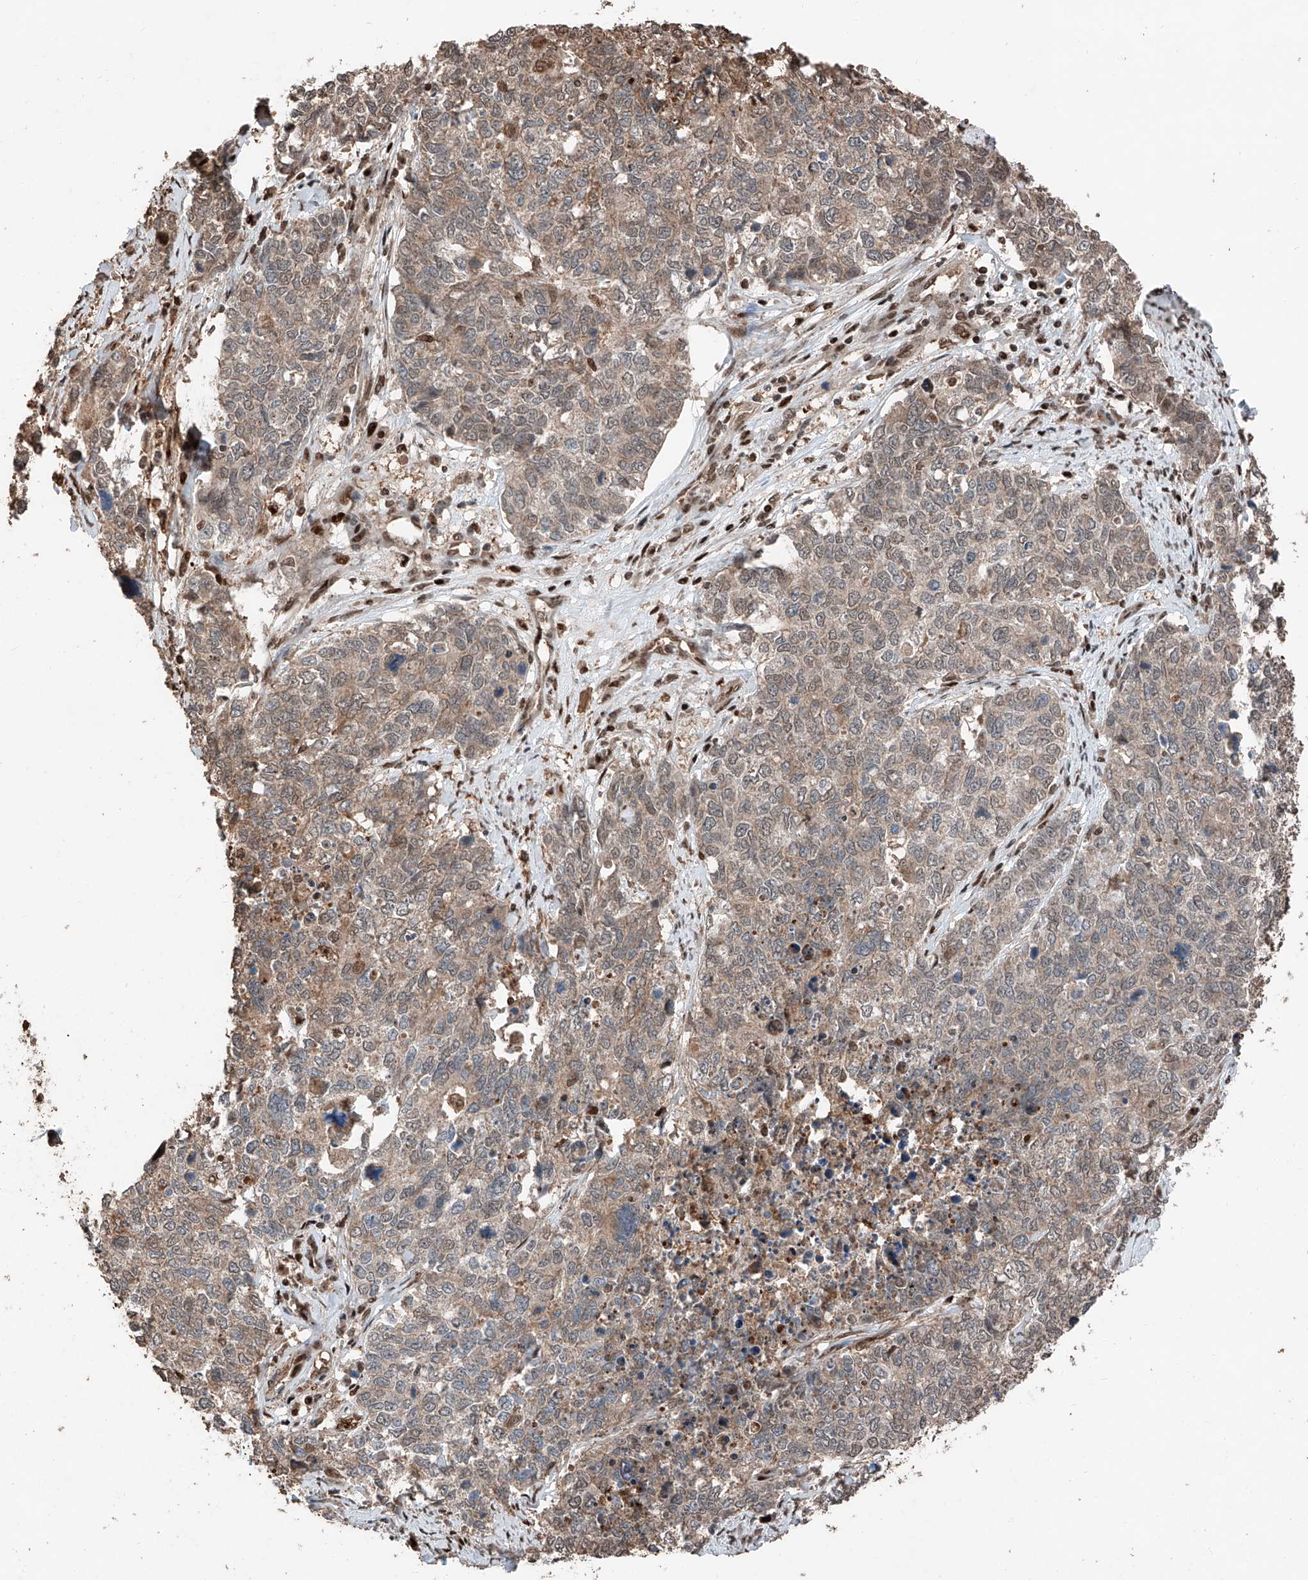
{"staining": {"intensity": "weak", "quantity": "25%-75%", "location": "cytoplasmic/membranous"}, "tissue": "cervical cancer", "cell_type": "Tumor cells", "image_type": "cancer", "snomed": [{"axis": "morphology", "description": "Squamous cell carcinoma, NOS"}, {"axis": "topography", "description": "Cervix"}], "caption": "A micrograph showing weak cytoplasmic/membranous expression in about 25%-75% of tumor cells in cervical cancer, as visualized by brown immunohistochemical staining.", "gene": "RMND1", "patient": {"sex": "female", "age": 63}}